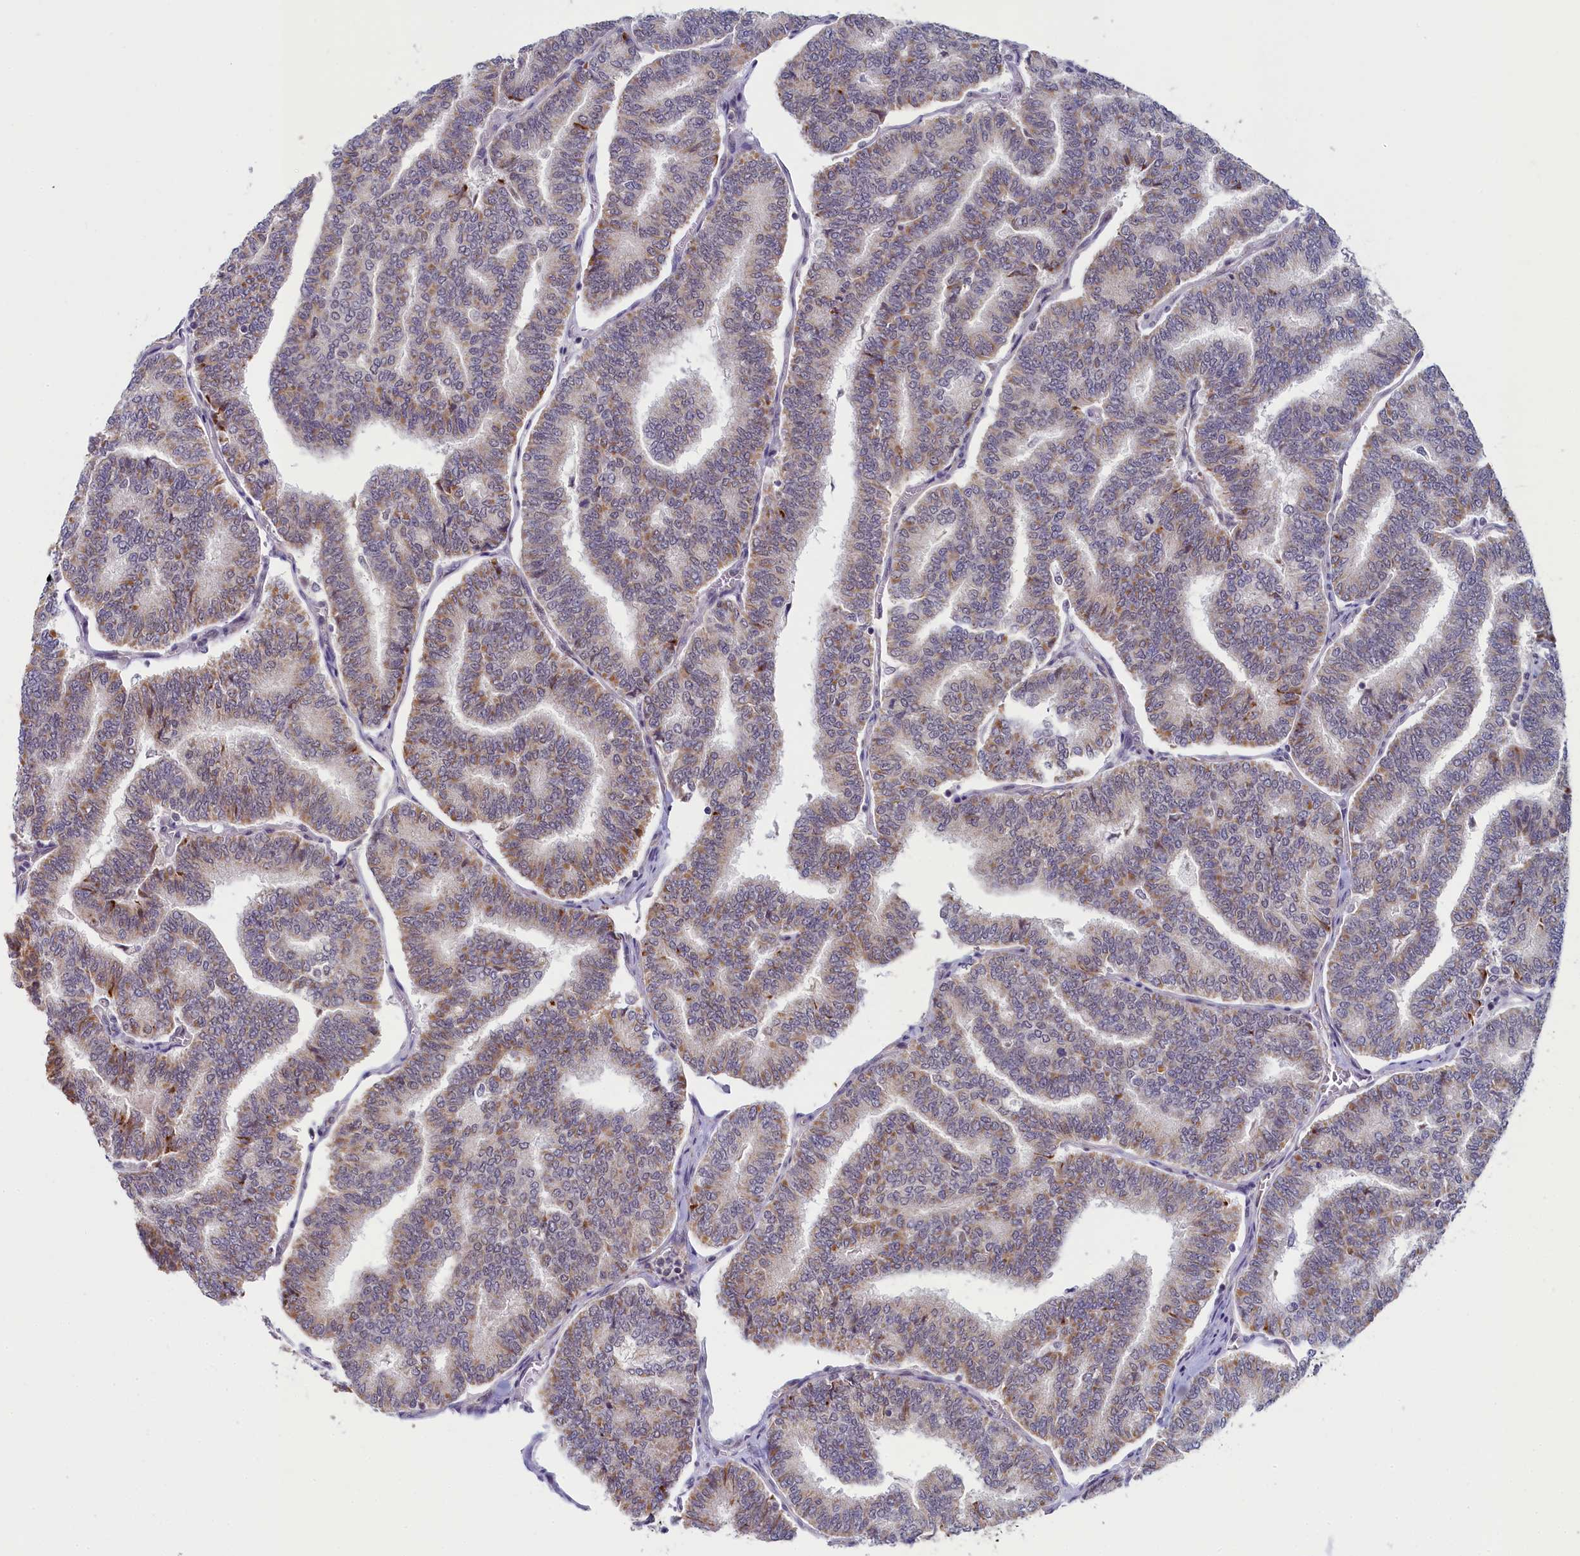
{"staining": {"intensity": "moderate", "quantity": "<25%", "location": "cytoplasmic/membranous"}, "tissue": "thyroid cancer", "cell_type": "Tumor cells", "image_type": "cancer", "snomed": [{"axis": "morphology", "description": "Papillary adenocarcinoma, NOS"}, {"axis": "topography", "description": "Thyroid gland"}], "caption": "Immunohistochemistry of human thyroid cancer displays low levels of moderate cytoplasmic/membranous expression in approximately <25% of tumor cells. (DAB IHC with brightfield microscopy, high magnification).", "gene": "INTS14", "patient": {"sex": "female", "age": 35}}